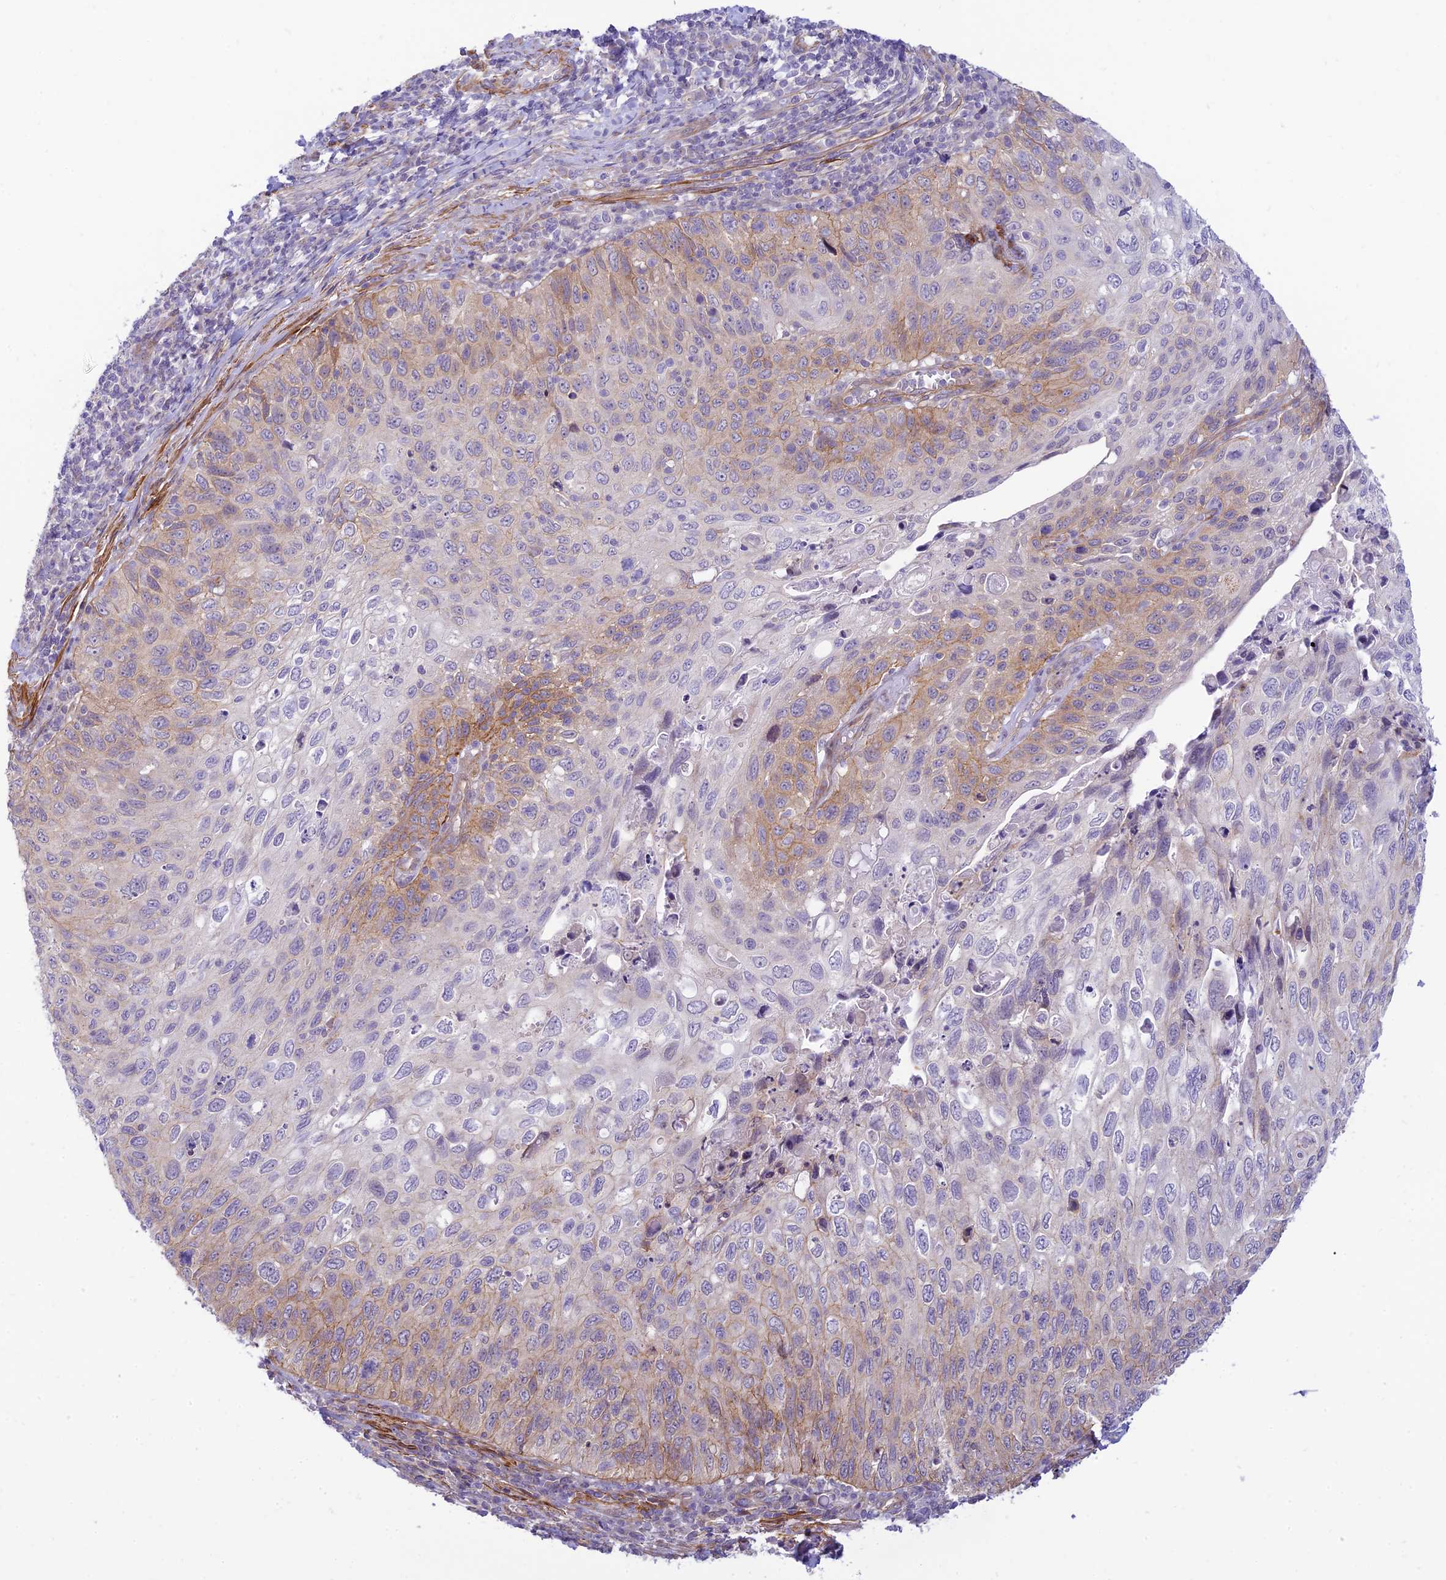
{"staining": {"intensity": "moderate", "quantity": "<25%", "location": "cytoplasmic/membranous"}, "tissue": "cervical cancer", "cell_type": "Tumor cells", "image_type": "cancer", "snomed": [{"axis": "morphology", "description": "Squamous cell carcinoma, NOS"}, {"axis": "topography", "description": "Cervix"}], "caption": "Immunohistochemistry (IHC) histopathology image of neoplastic tissue: human squamous cell carcinoma (cervical) stained using immunohistochemistry reveals low levels of moderate protein expression localized specifically in the cytoplasmic/membranous of tumor cells, appearing as a cytoplasmic/membranous brown color.", "gene": "FBXW4", "patient": {"sex": "female", "age": 70}}